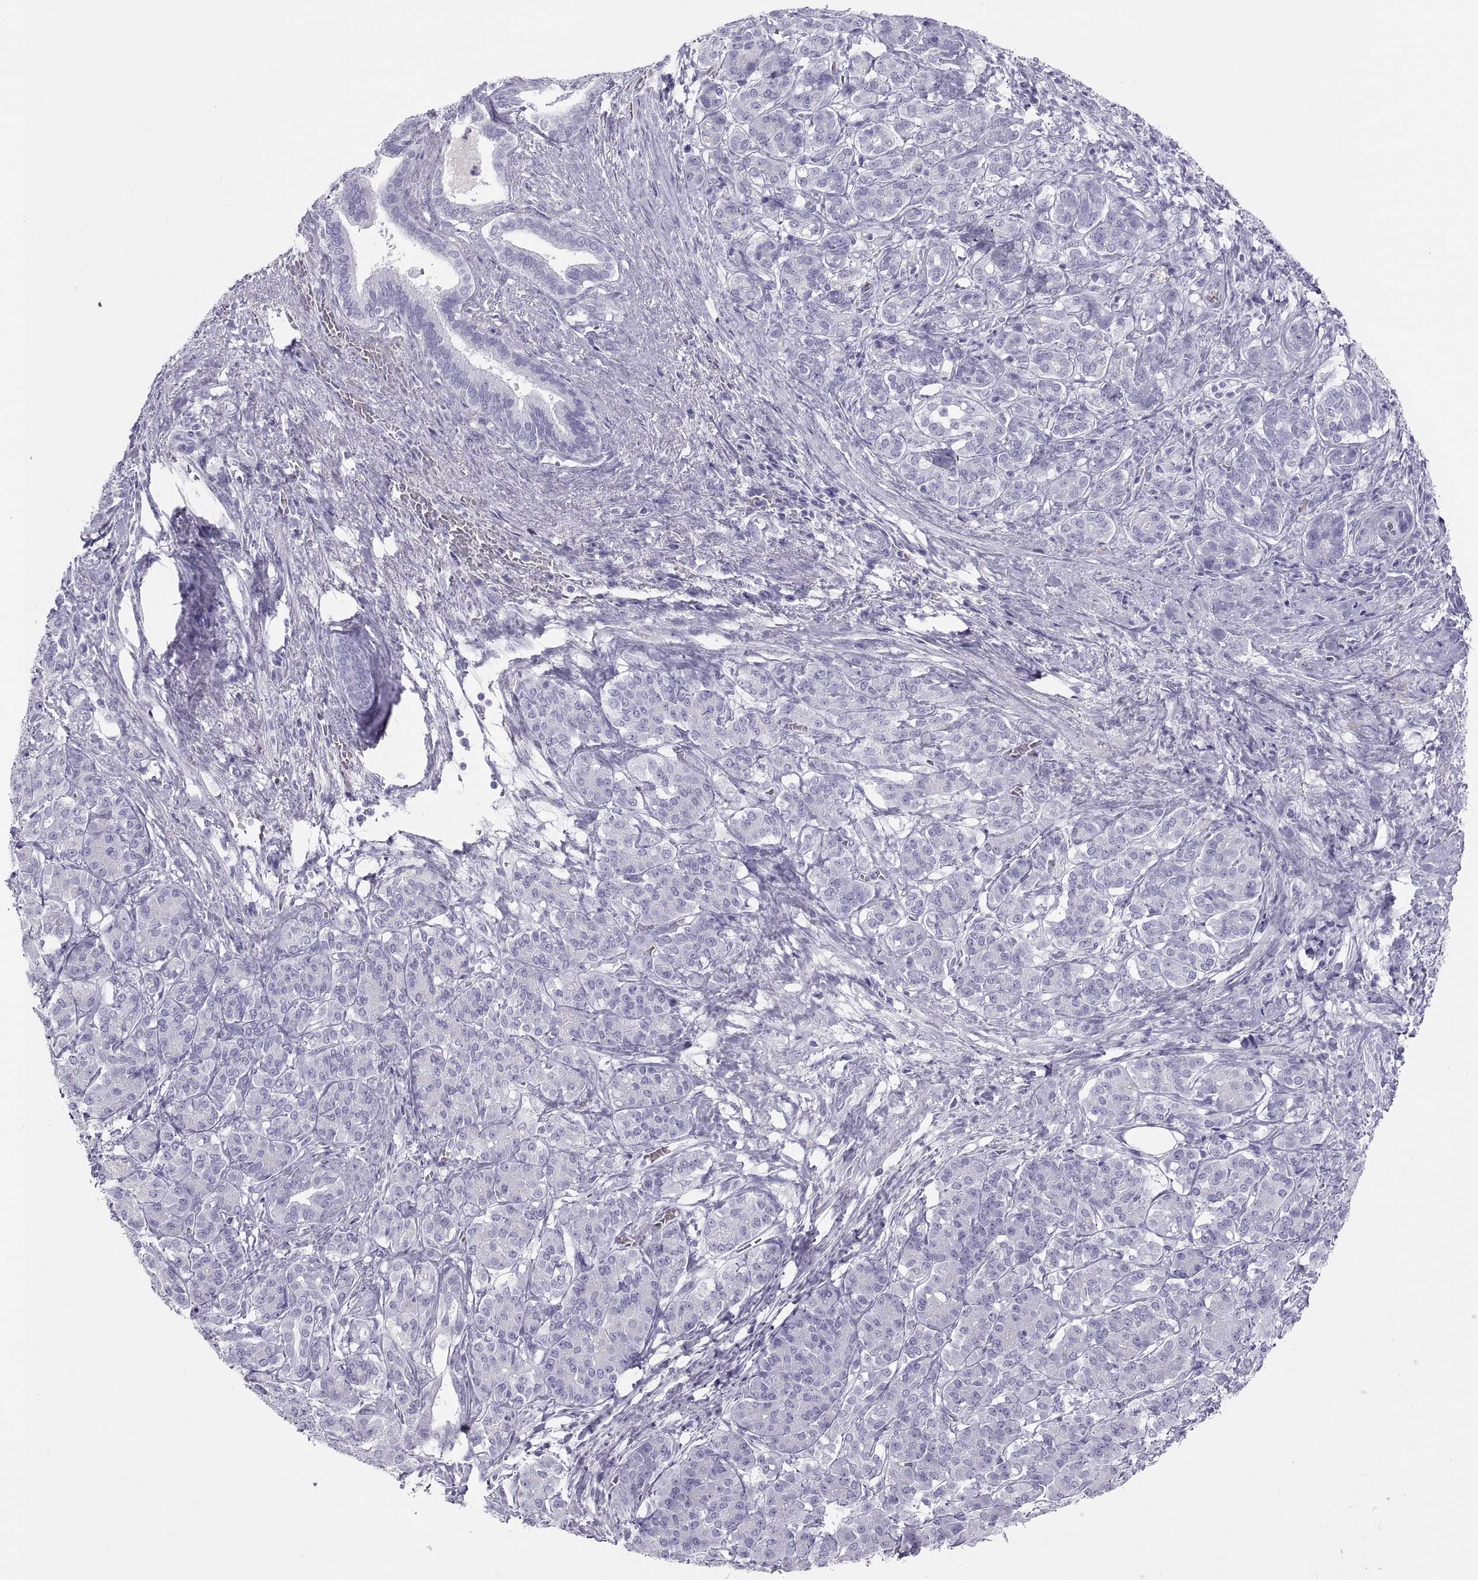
{"staining": {"intensity": "negative", "quantity": "none", "location": "none"}, "tissue": "pancreatic cancer", "cell_type": "Tumor cells", "image_type": "cancer", "snomed": [{"axis": "morphology", "description": "Normal tissue, NOS"}, {"axis": "morphology", "description": "Inflammation, NOS"}, {"axis": "morphology", "description": "Adenocarcinoma, NOS"}, {"axis": "topography", "description": "Pancreas"}], "caption": "DAB immunohistochemical staining of human adenocarcinoma (pancreatic) displays no significant staining in tumor cells.", "gene": "SEMG1", "patient": {"sex": "male", "age": 57}}